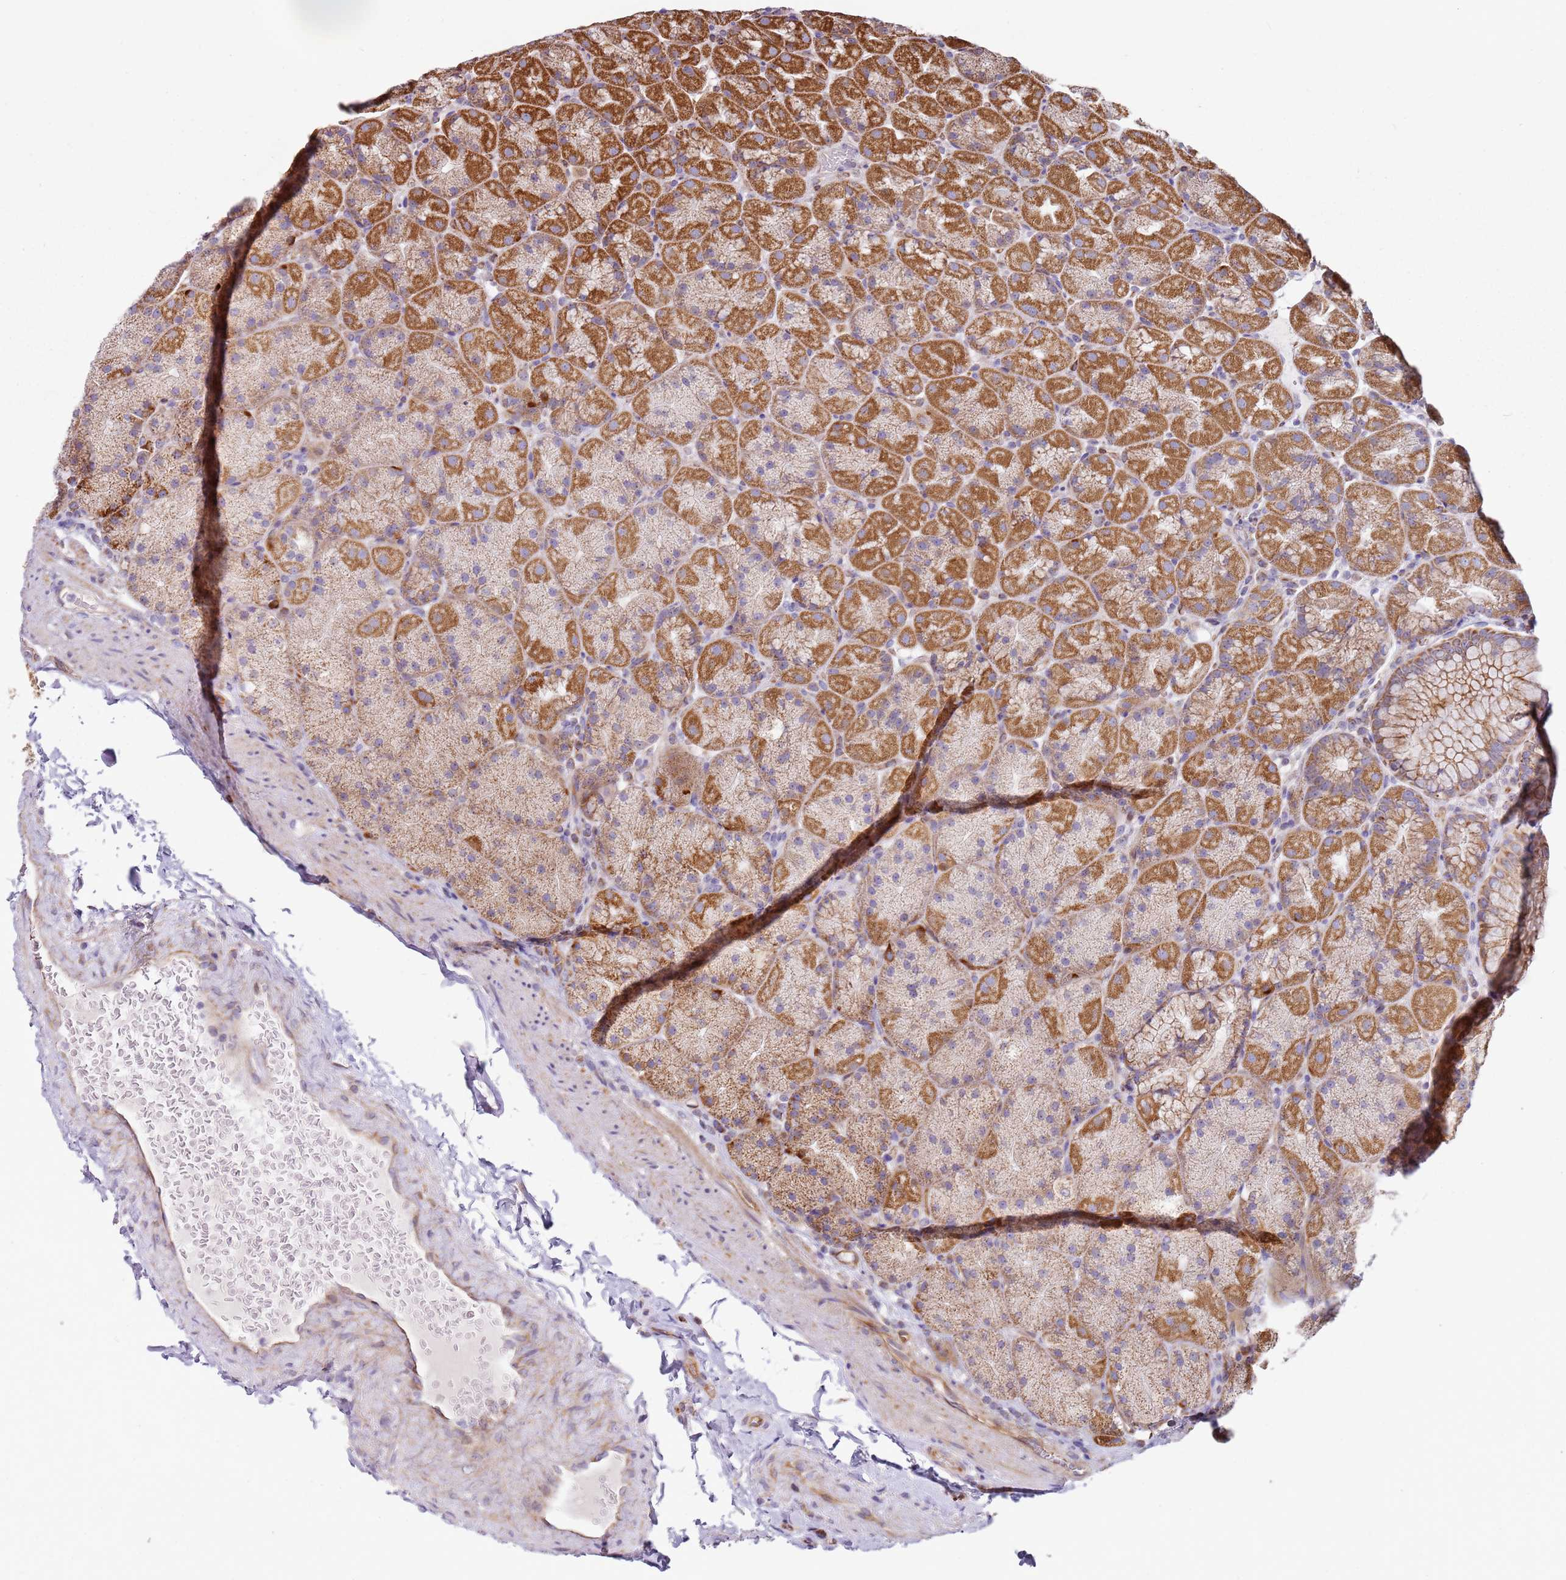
{"staining": {"intensity": "moderate", "quantity": "25%-75%", "location": "cytoplasmic/membranous"}, "tissue": "stomach", "cell_type": "Glandular cells", "image_type": "normal", "snomed": [{"axis": "morphology", "description": "Normal tissue, NOS"}, {"axis": "topography", "description": "Stomach, upper"}, {"axis": "topography", "description": "Stomach, lower"}], "caption": "Immunohistochemistry (IHC) photomicrograph of benign stomach: human stomach stained using immunohistochemistry (IHC) reveals medium levels of moderate protein expression localized specifically in the cytoplasmic/membranous of glandular cells, appearing as a cytoplasmic/membranous brown color.", "gene": "ALS2", "patient": {"sex": "male", "age": 67}}